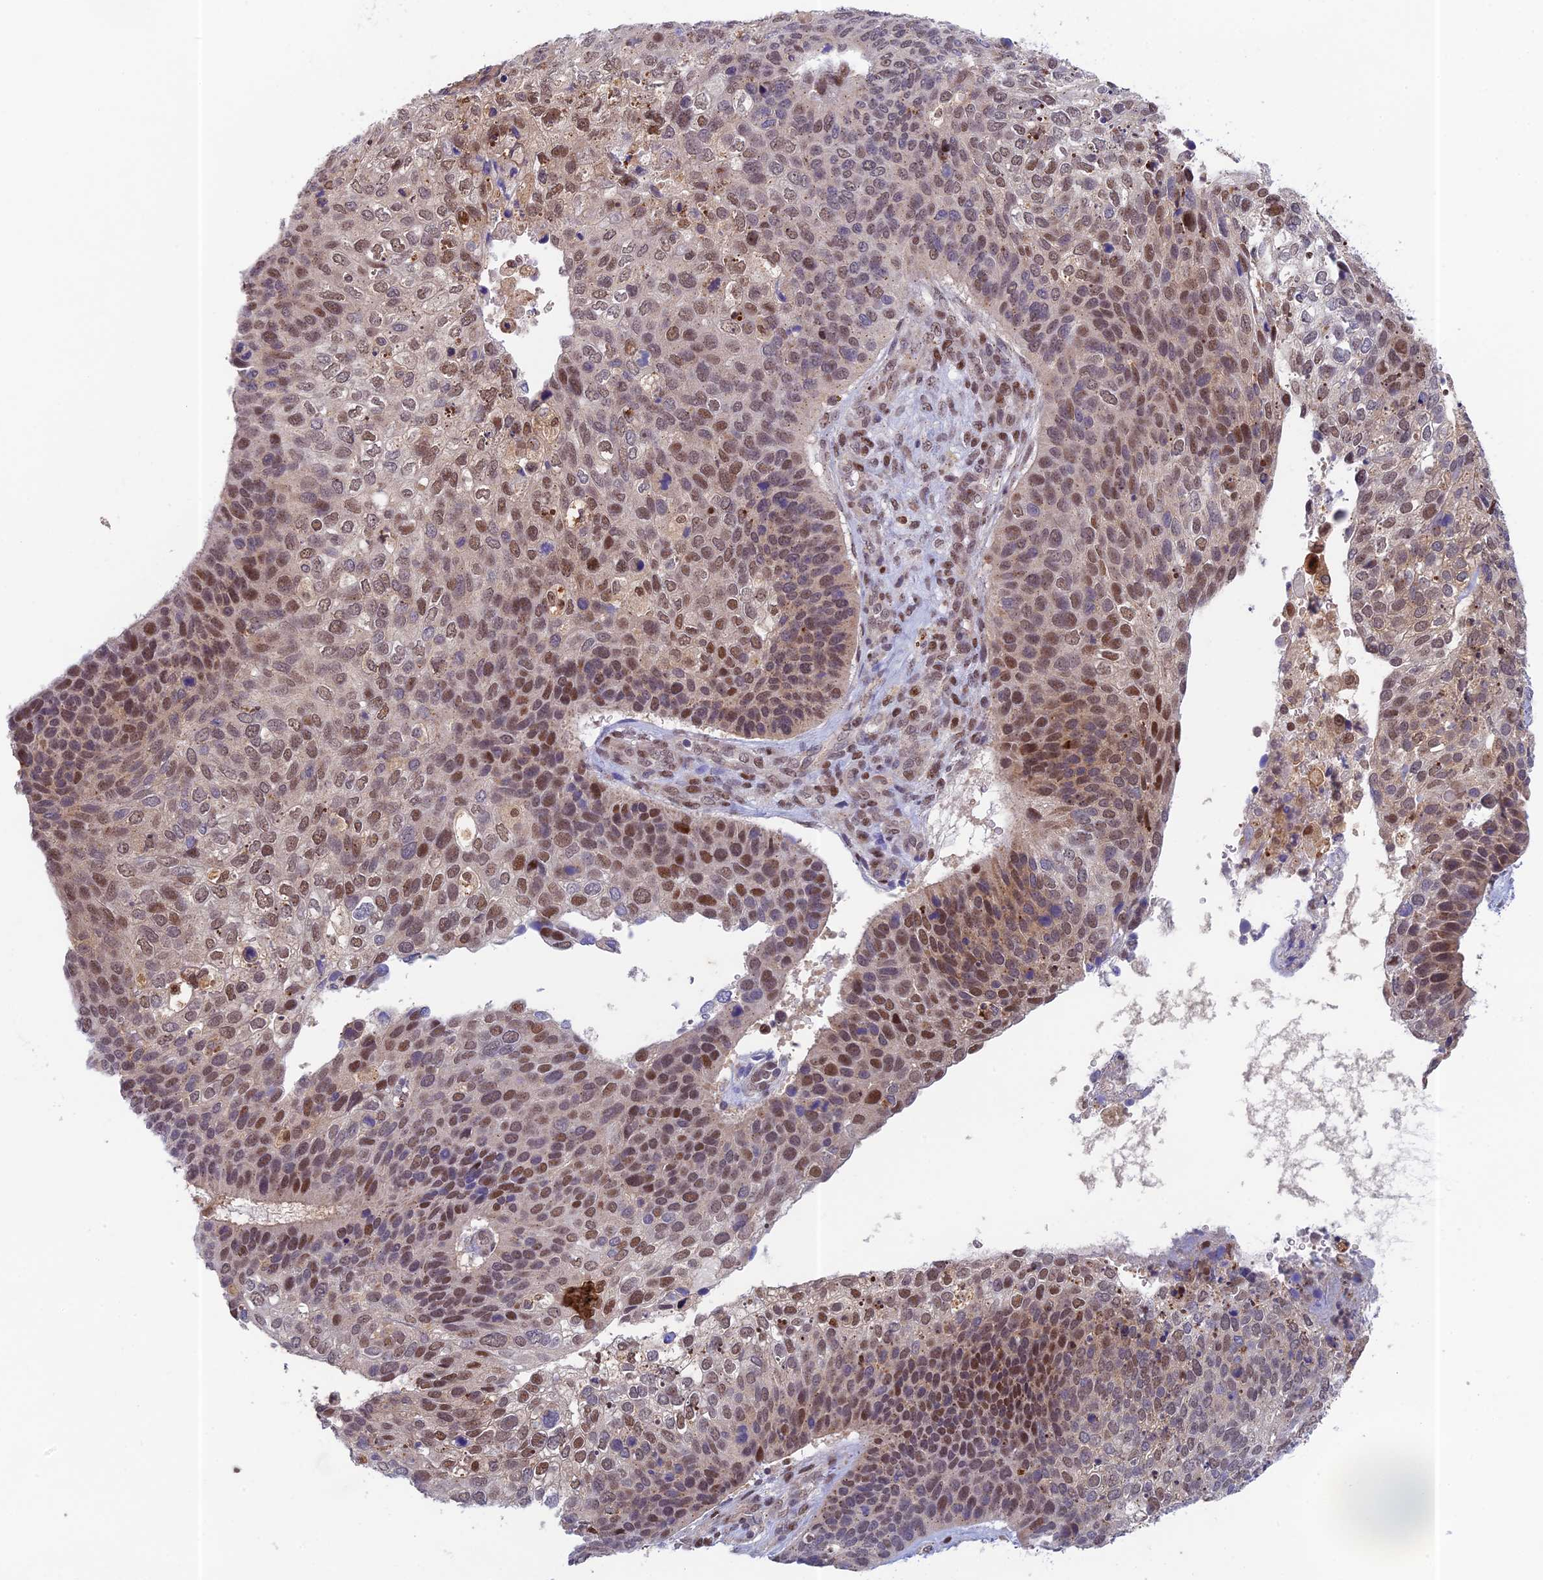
{"staining": {"intensity": "moderate", "quantity": ">75%", "location": "nuclear"}, "tissue": "skin cancer", "cell_type": "Tumor cells", "image_type": "cancer", "snomed": [{"axis": "morphology", "description": "Basal cell carcinoma"}, {"axis": "topography", "description": "Skin"}], "caption": "Brown immunohistochemical staining in human skin cancer (basal cell carcinoma) reveals moderate nuclear staining in approximately >75% of tumor cells. Using DAB (brown) and hematoxylin (blue) stains, captured at high magnification using brightfield microscopy.", "gene": "MRPL17", "patient": {"sex": "female", "age": 74}}